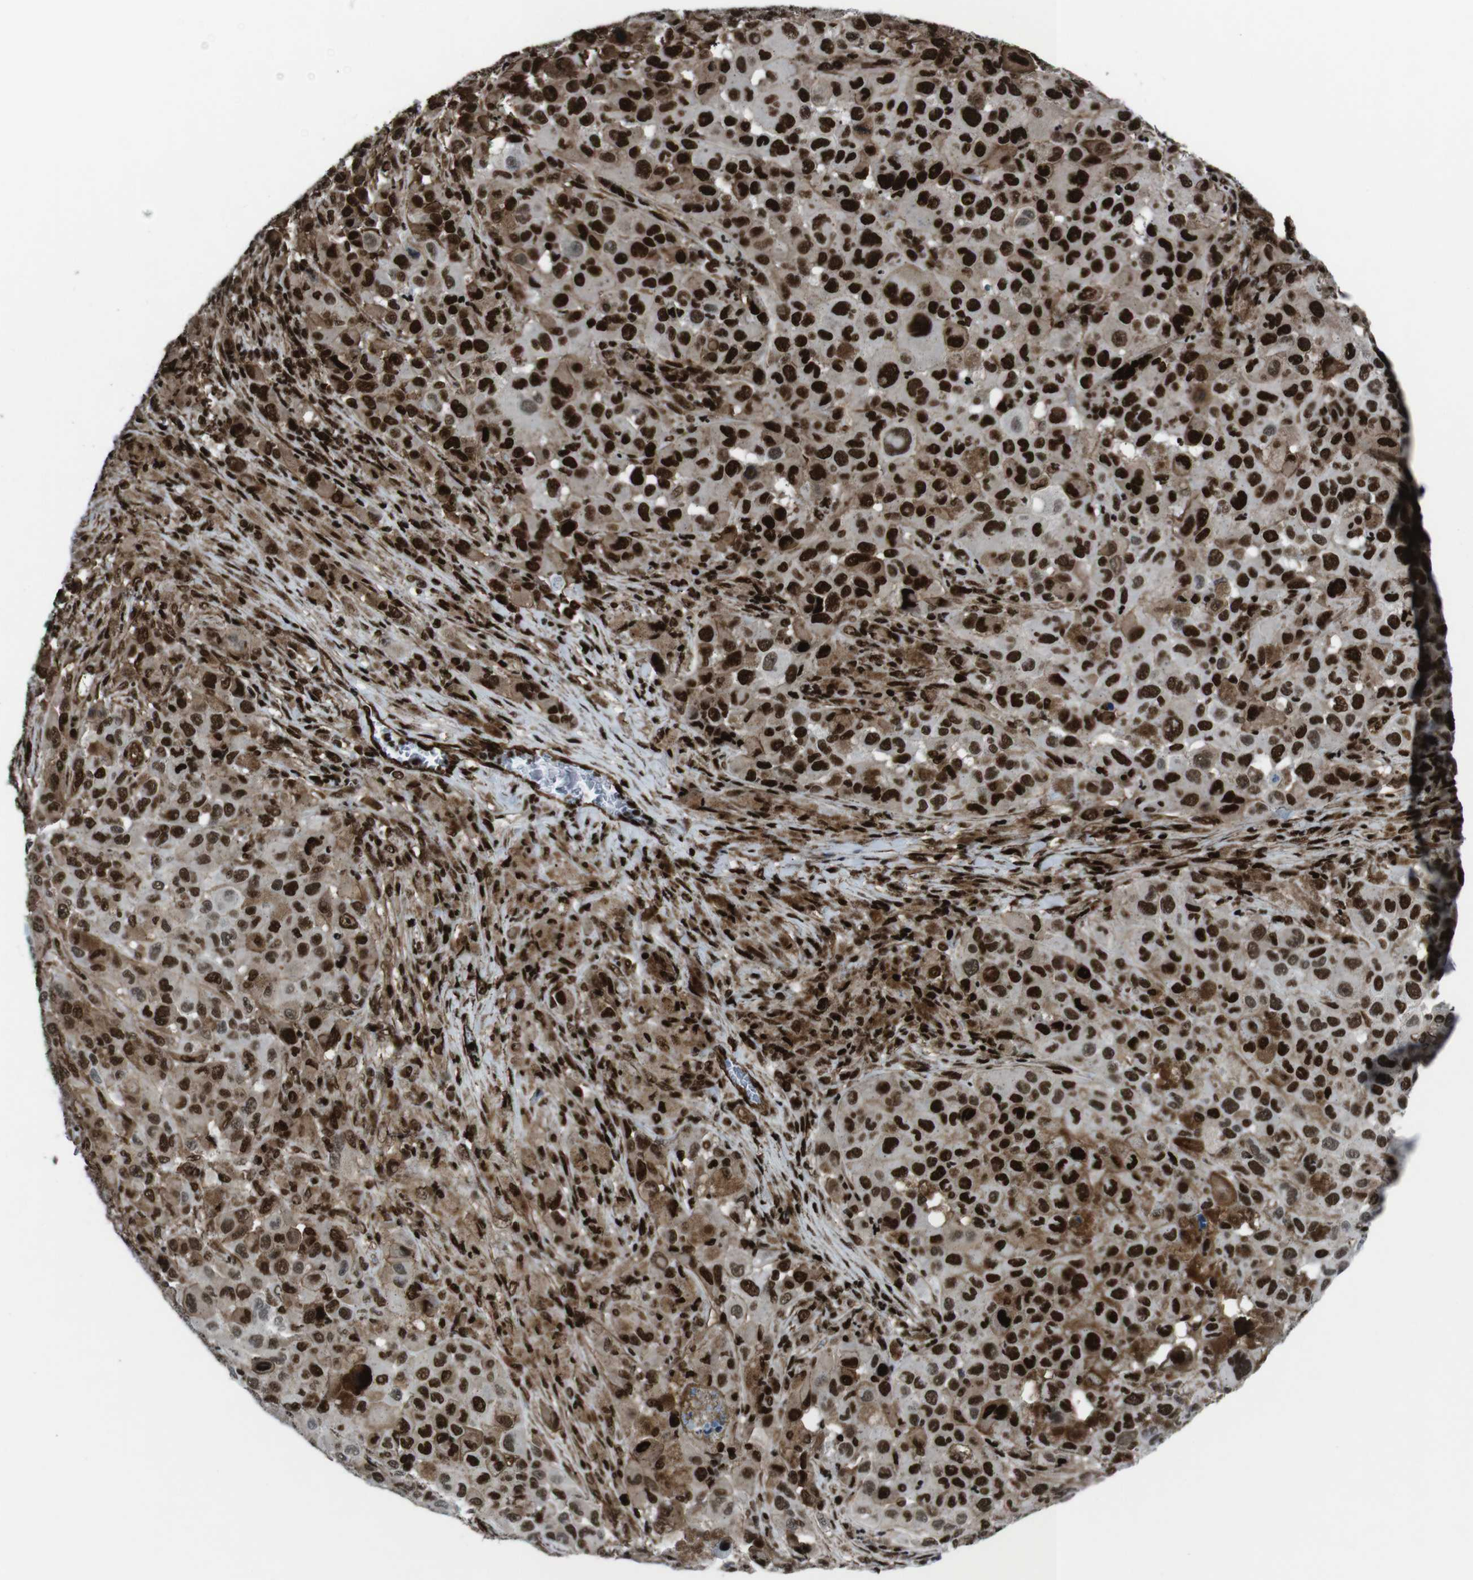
{"staining": {"intensity": "strong", "quantity": ">75%", "location": "nuclear"}, "tissue": "melanoma", "cell_type": "Tumor cells", "image_type": "cancer", "snomed": [{"axis": "morphology", "description": "Malignant melanoma, NOS"}, {"axis": "topography", "description": "Skin"}], "caption": "Immunohistochemistry micrograph of melanoma stained for a protein (brown), which exhibits high levels of strong nuclear expression in approximately >75% of tumor cells.", "gene": "HNRNPU", "patient": {"sex": "male", "age": 96}}